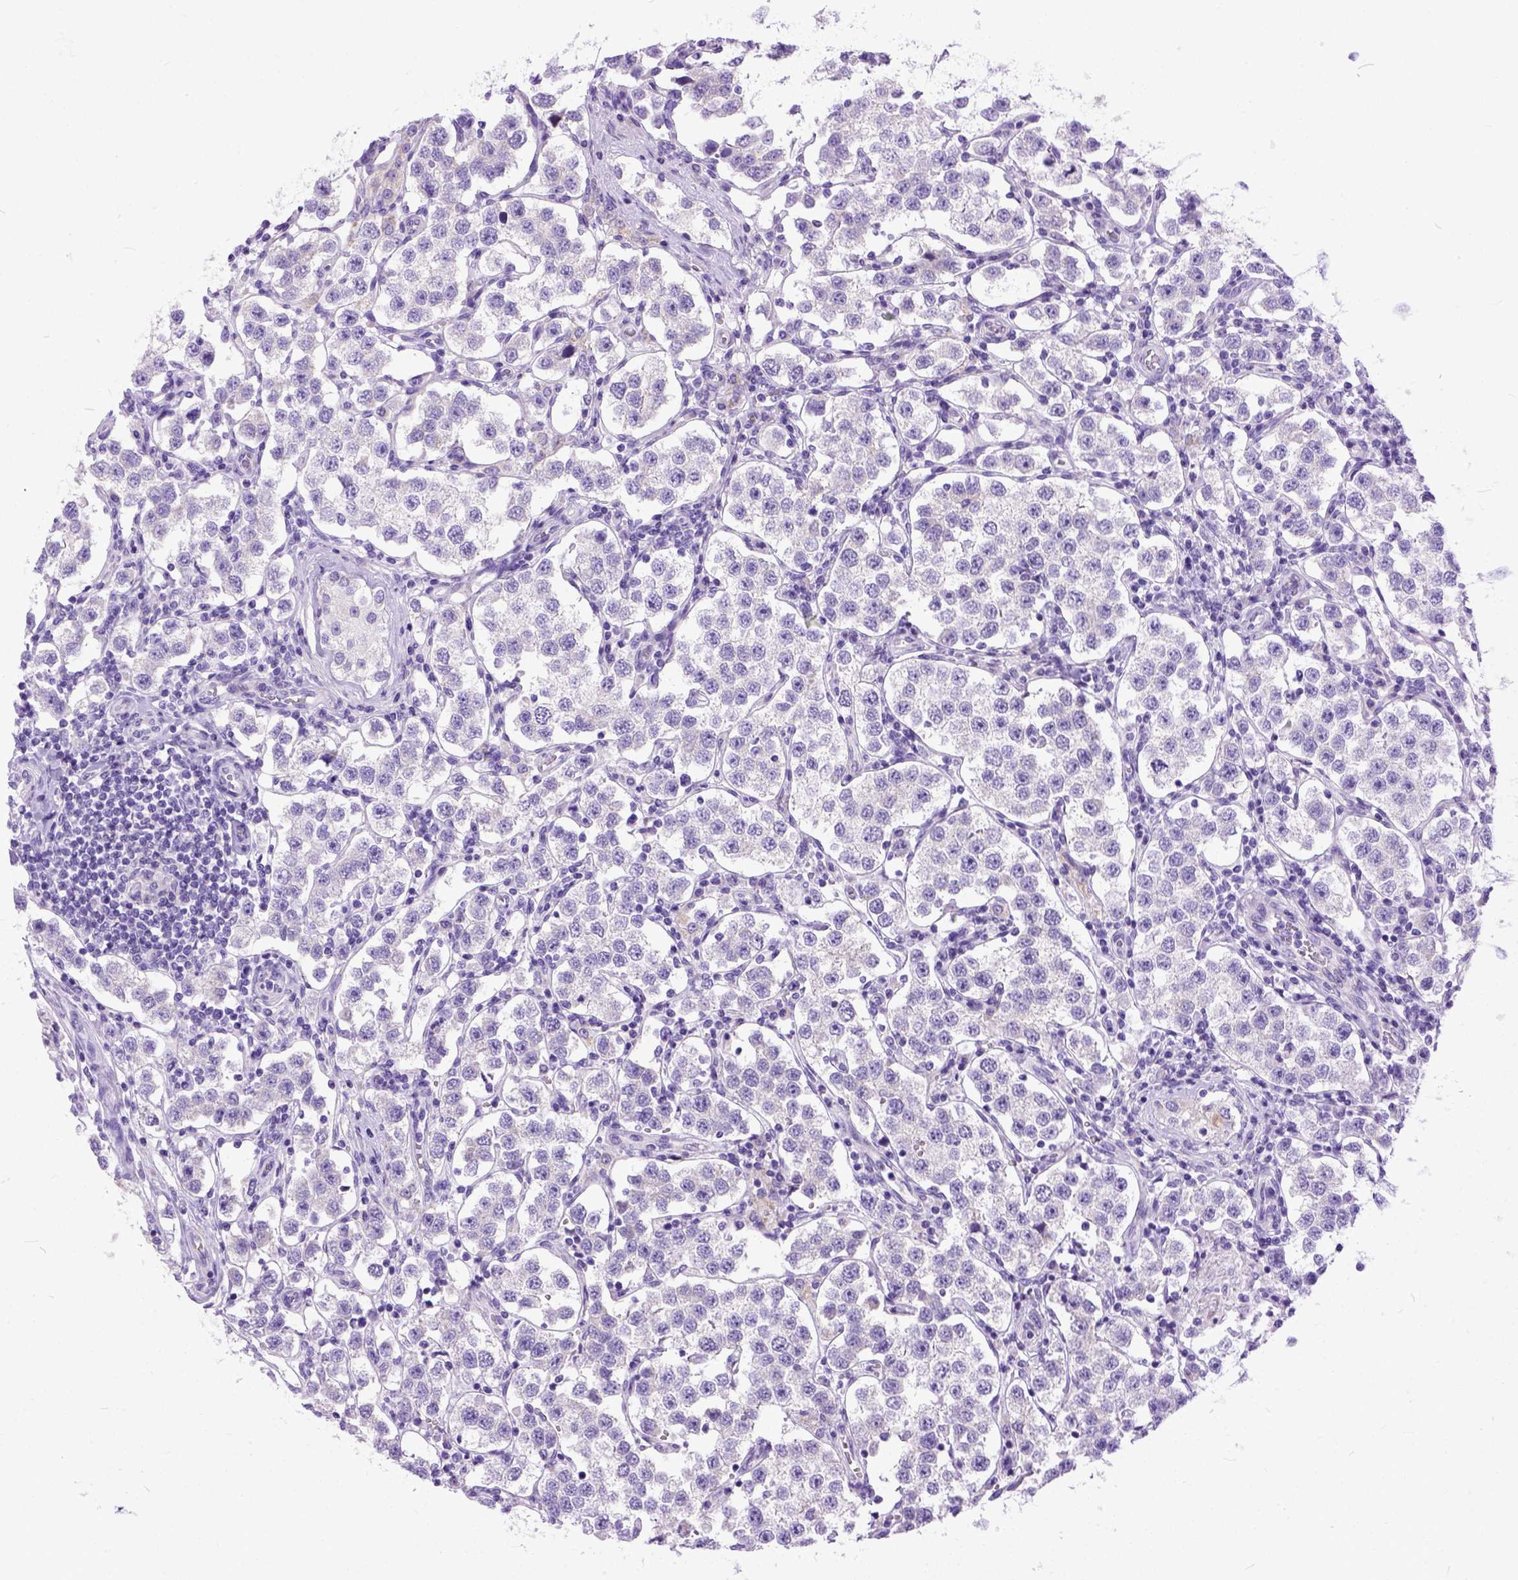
{"staining": {"intensity": "negative", "quantity": "none", "location": "none"}, "tissue": "testis cancer", "cell_type": "Tumor cells", "image_type": "cancer", "snomed": [{"axis": "morphology", "description": "Seminoma, NOS"}, {"axis": "topography", "description": "Testis"}], "caption": "The immunohistochemistry (IHC) micrograph has no significant staining in tumor cells of seminoma (testis) tissue. (DAB (3,3'-diaminobenzidine) immunohistochemistry (IHC) with hematoxylin counter stain).", "gene": "PPL", "patient": {"sex": "male", "age": 37}}